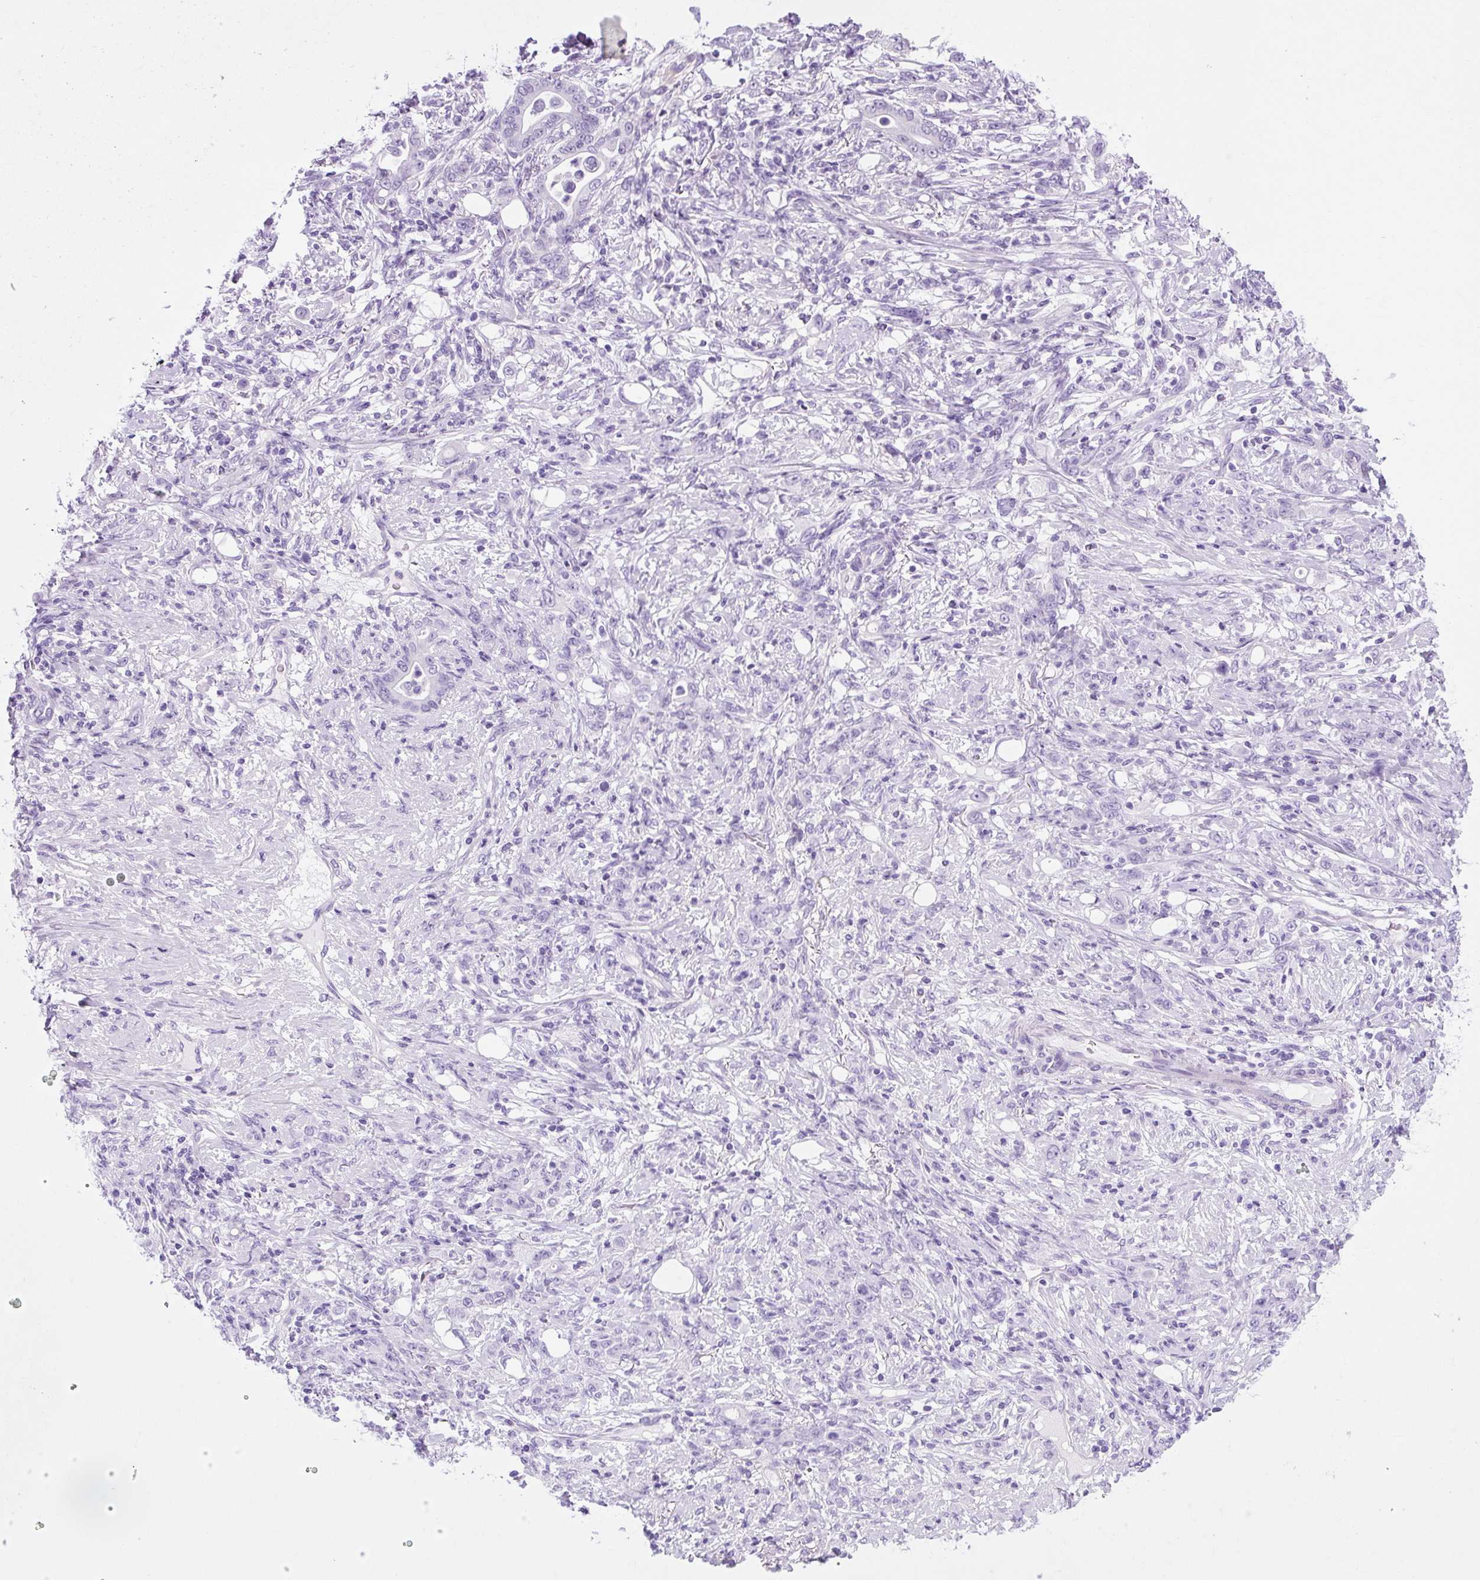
{"staining": {"intensity": "negative", "quantity": "none", "location": "none"}, "tissue": "stomach cancer", "cell_type": "Tumor cells", "image_type": "cancer", "snomed": [{"axis": "morphology", "description": "Adenocarcinoma, NOS"}, {"axis": "topography", "description": "Stomach"}], "caption": "Immunohistochemistry (IHC) image of neoplastic tissue: human adenocarcinoma (stomach) stained with DAB reveals no significant protein positivity in tumor cells.", "gene": "TMEM89", "patient": {"sex": "female", "age": 79}}